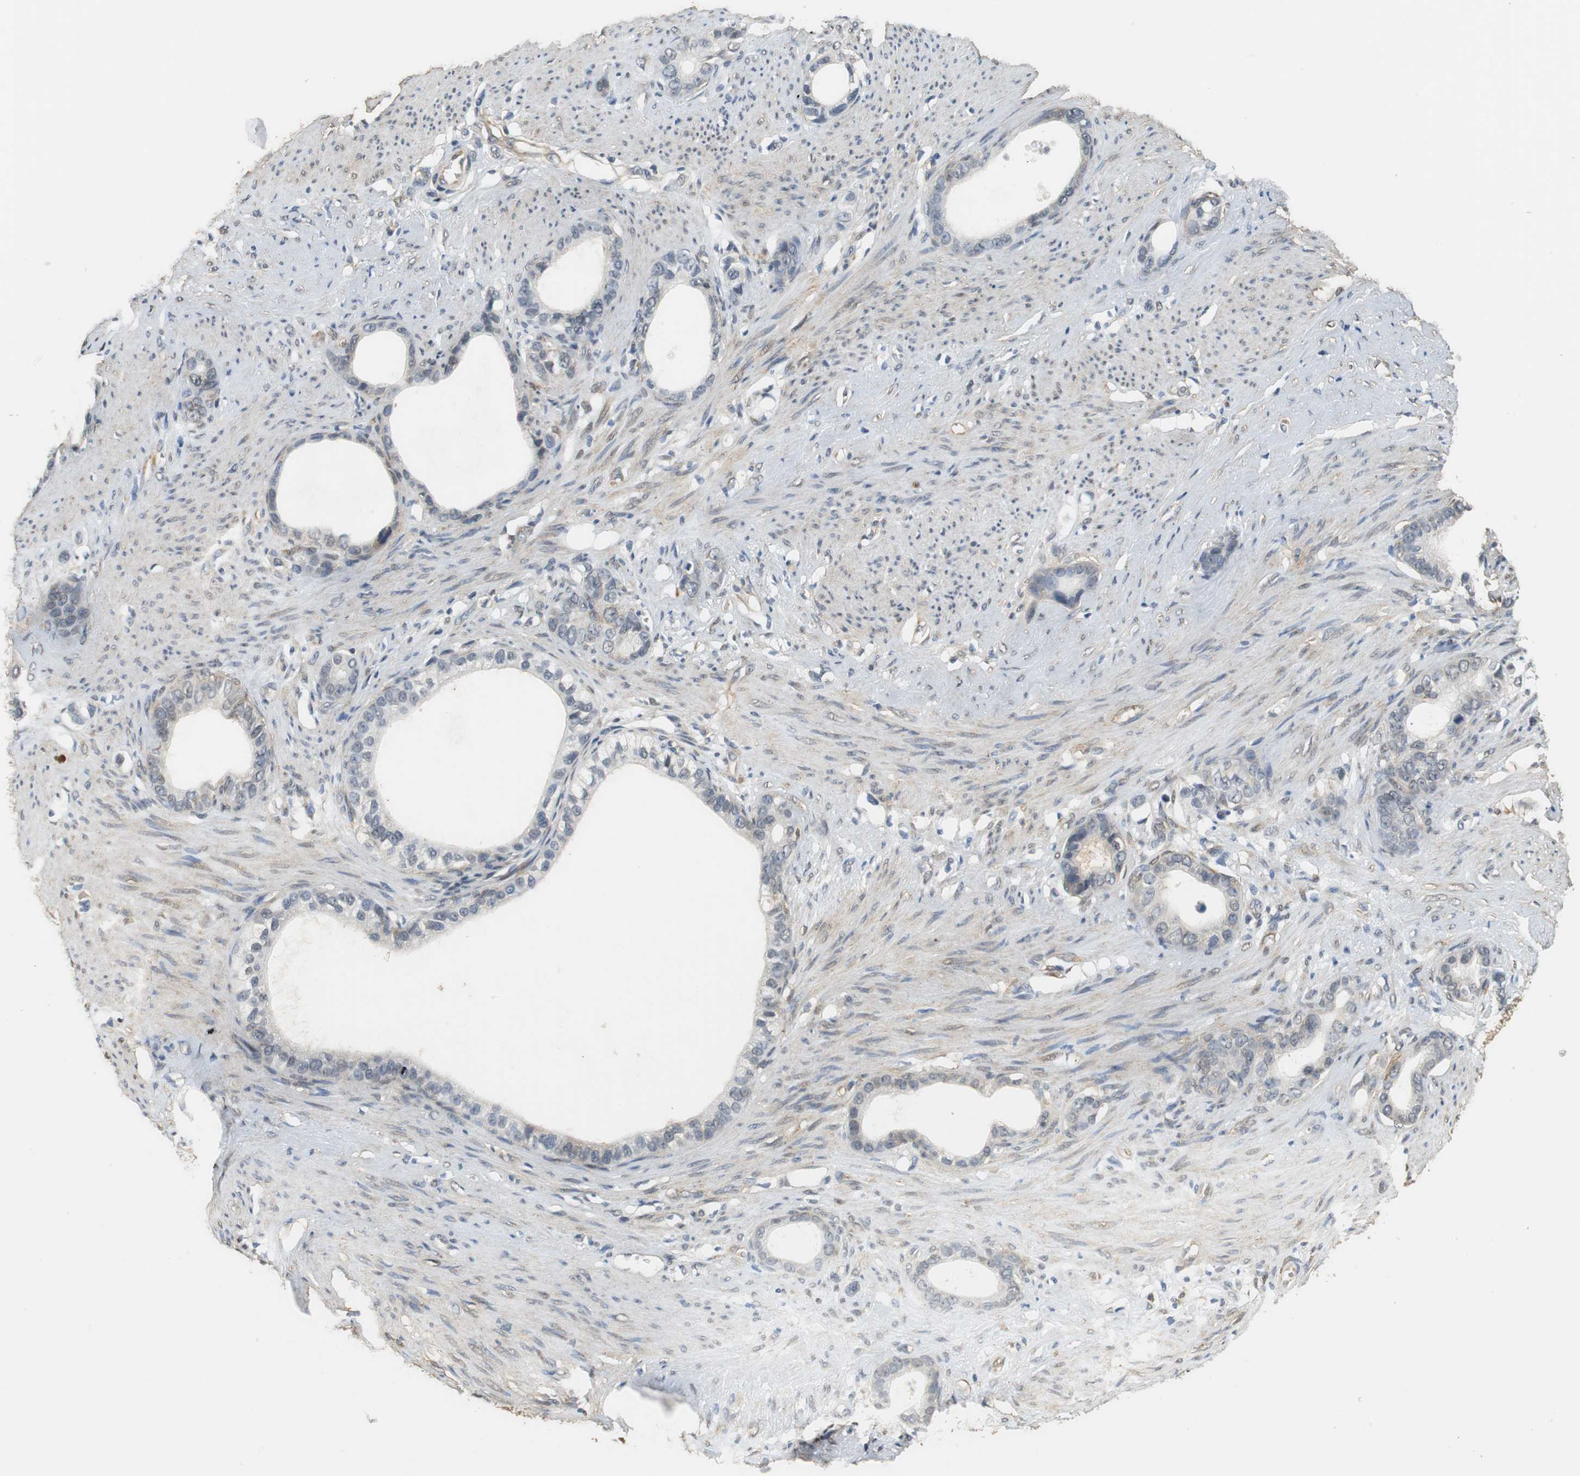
{"staining": {"intensity": "weak", "quantity": "25%-75%", "location": "cytoplasmic/membranous"}, "tissue": "stomach cancer", "cell_type": "Tumor cells", "image_type": "cancer", "snomed": [{"axis": "morphology", "description": "Adenocarcinoma, NOS"}, {"axis": "topography", "description": "Stomach"}], "caption": "The immunohistochemical stain labels weak cytoplasmic/membranous staining in tumor cells of adenocarcinoma (stomach) tissue. (Stains: DAB (3,3'-diaminobenzidine) in brown, nuclei in blue, Microscopy: brightfield microscopy at high magnification).", "gene": "UBQLN2", "patient": {"sex": "female", "age": 75}}